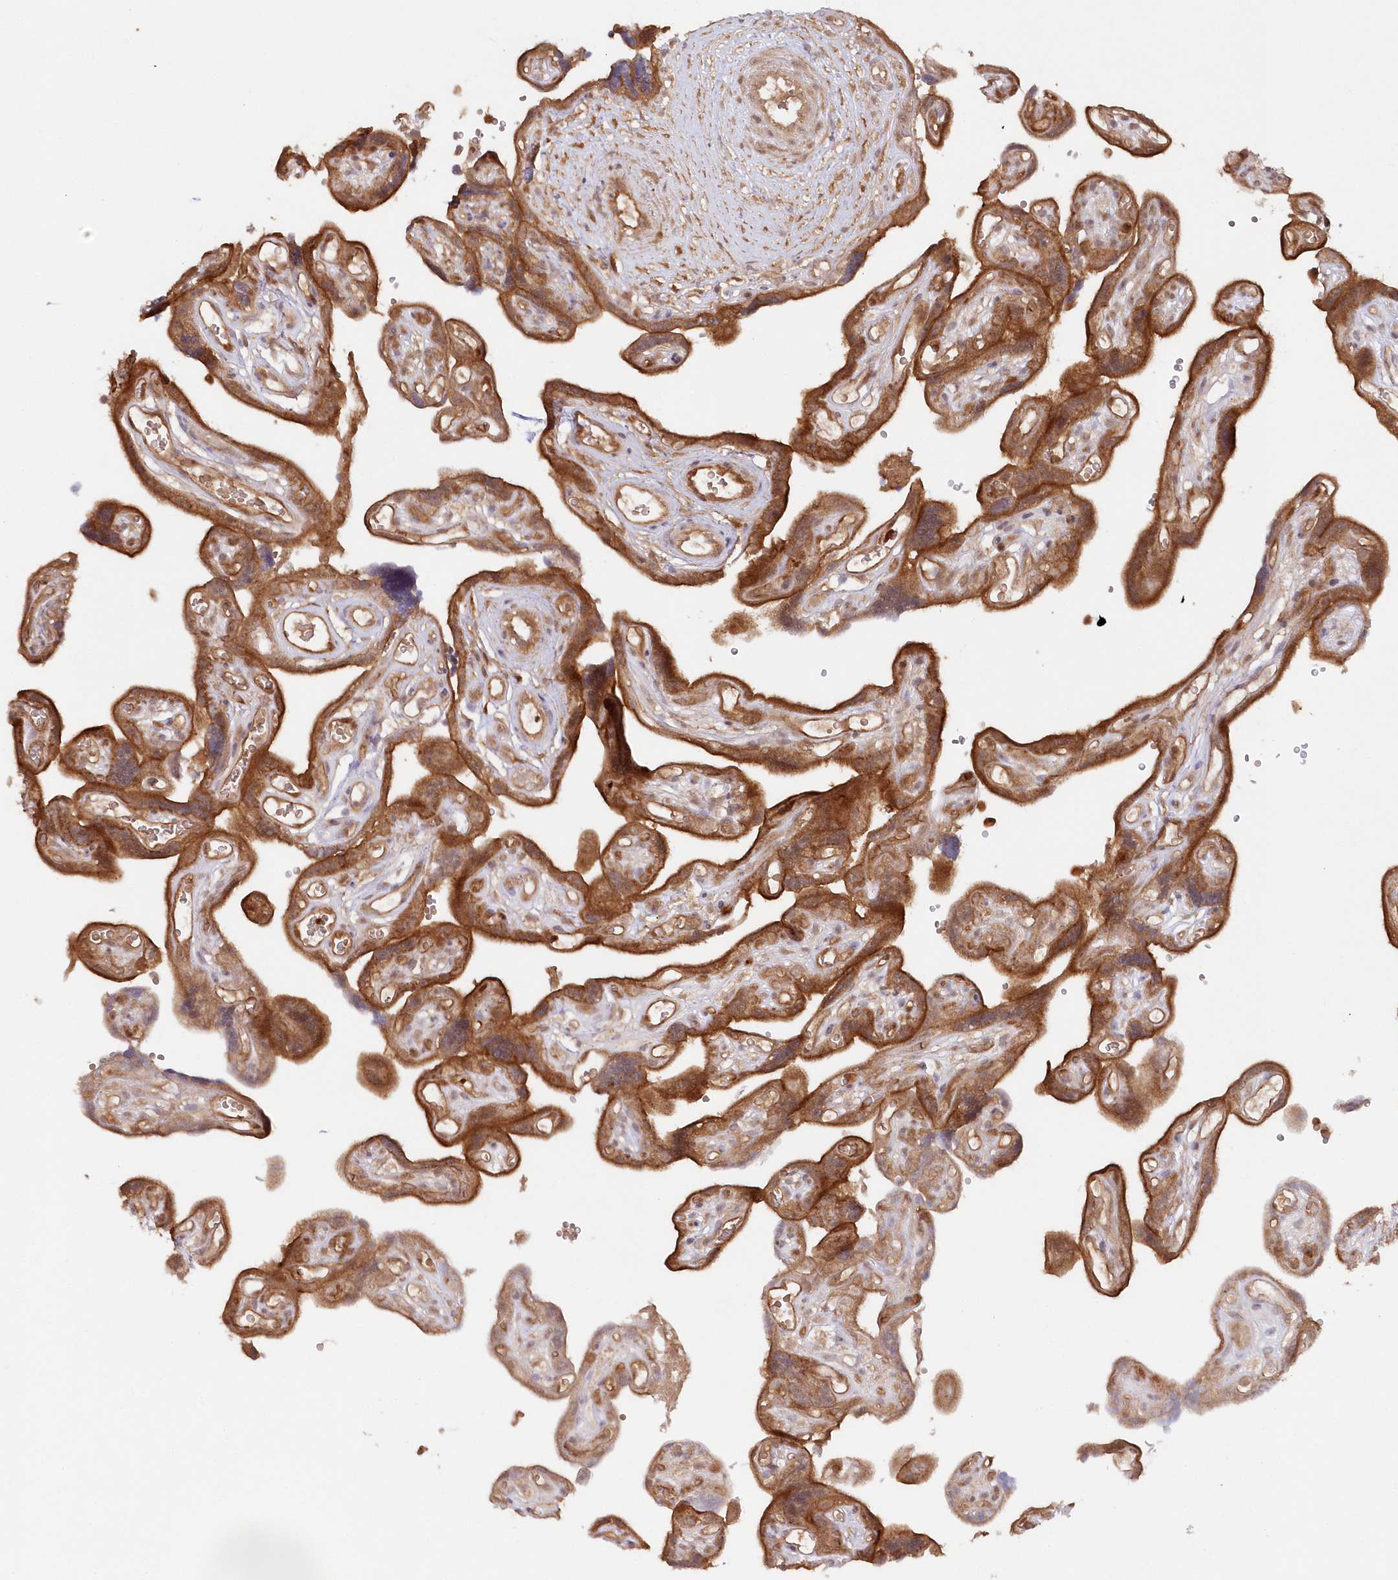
{"staining": {"intensity": "strong", "quantity": ">75%", "location": "cytoplasmic/membranous,nuclear"}, "tissue": "placenta", "cell_type": "Decidual cells", "image_type": "normal", "snomed": [{"axis": "morphology", "description": "Normal tissue, NOS"}, {"axis": "topography", "description": "Placenta"}], "caption": "Human placenta stained with a brown dye shows strong cytoplasmic/membranous,nuclear positive staining in about >75% of decidual cells.", "gene": "GBE1", "patient": {"sex": "female", "age": 30}}